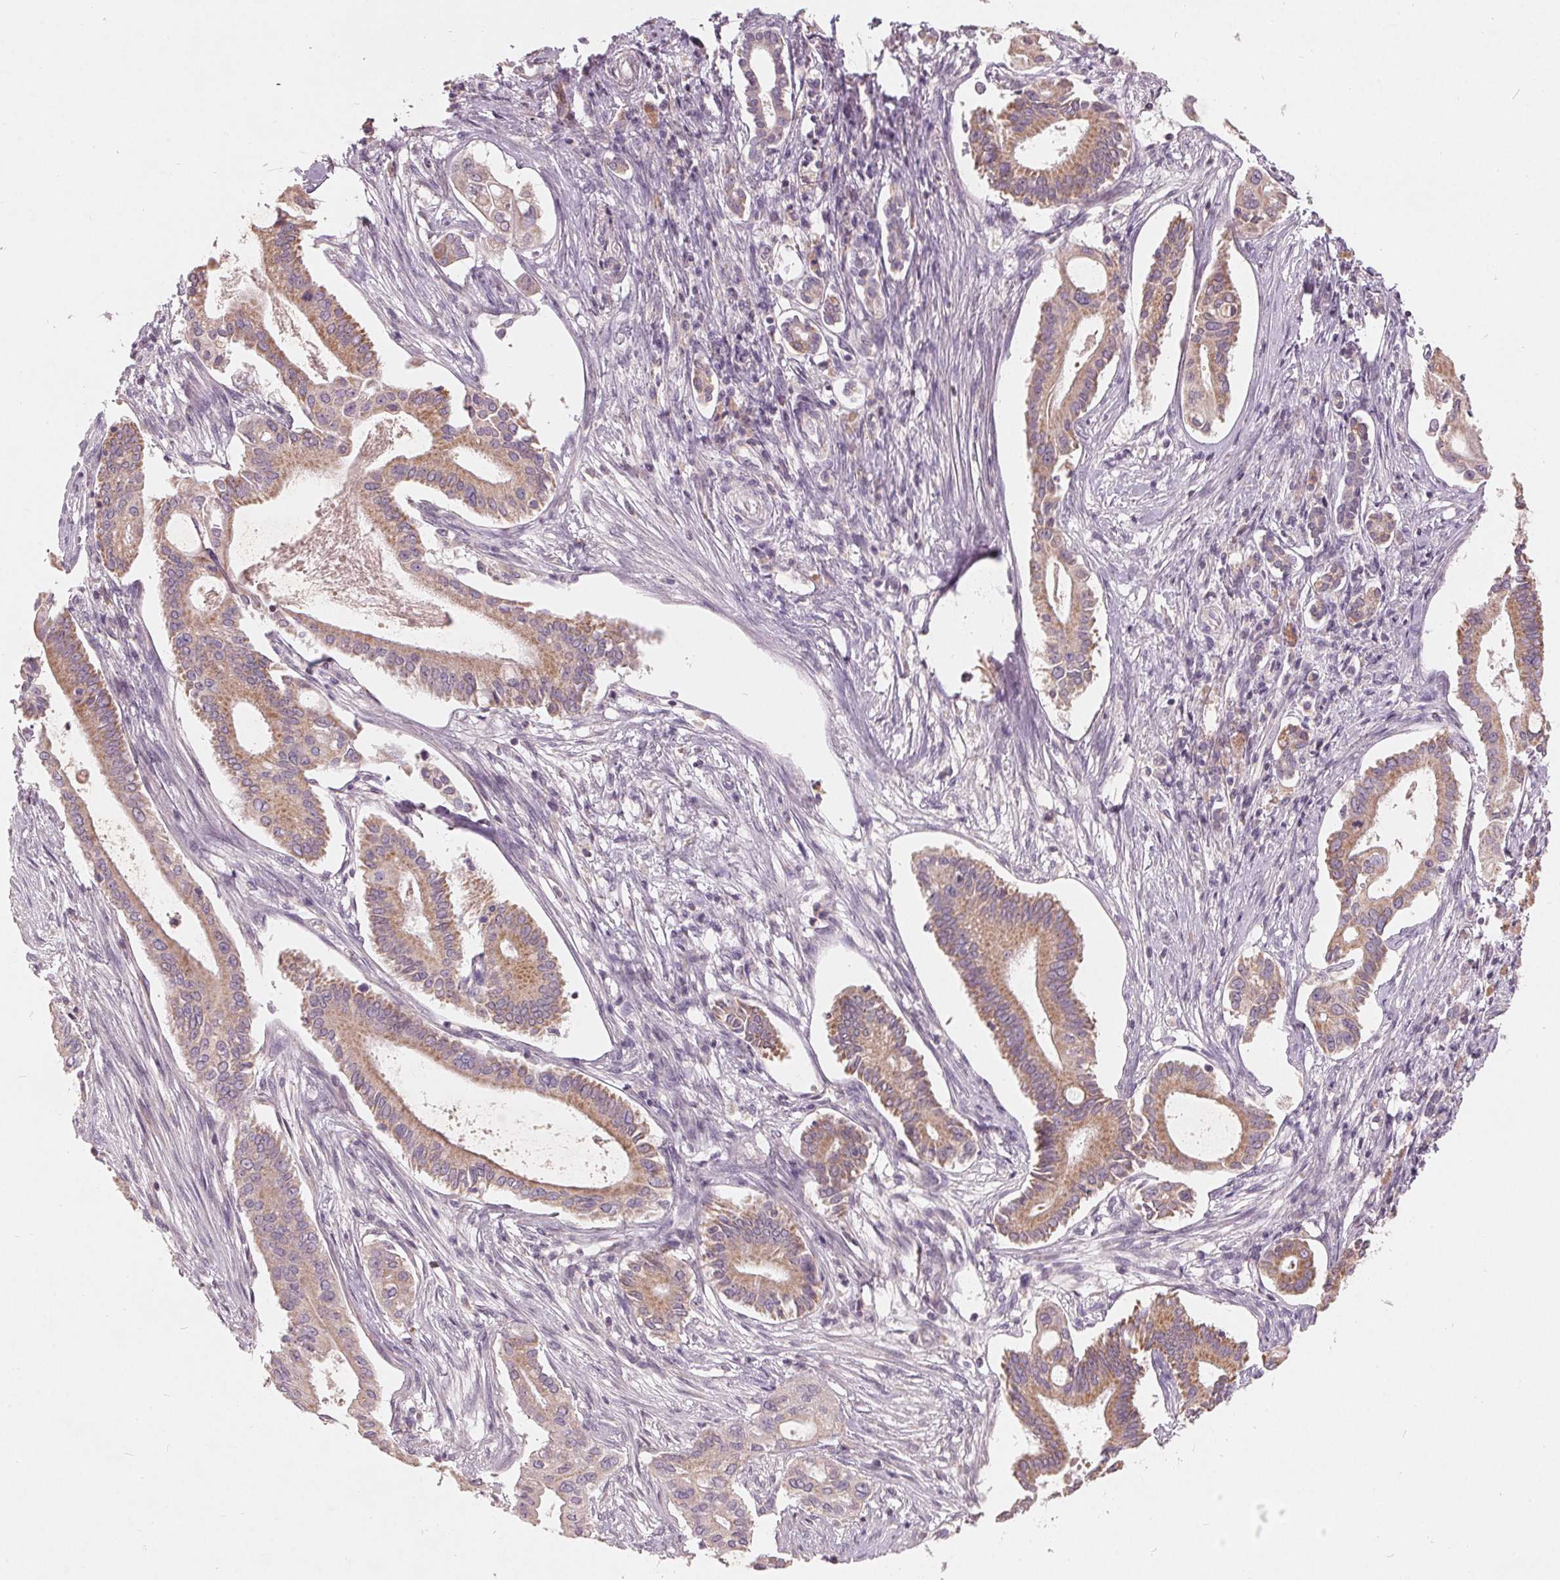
{"staining": {"intensity": "moderate", "quantity": ">75%", "location": "cytoplasmic/membranous"}, "tissue": "pancreatic cancer", "cell_type": "Tumor cells", "image_type": "cancer", "snomed": [{"axis": "morphology", "description": "Adenocarcinoma, NOS"}, {"axis": "topography", "description": "Pancreas"}], "caption": "Moderate cytoplasmic/membranous expression is present in about >75% of tumor cells in pancreatic cancer (adenocarcinoma).", "gene": "TRIM60", "patient": {"sex": "female", "age": 68}}